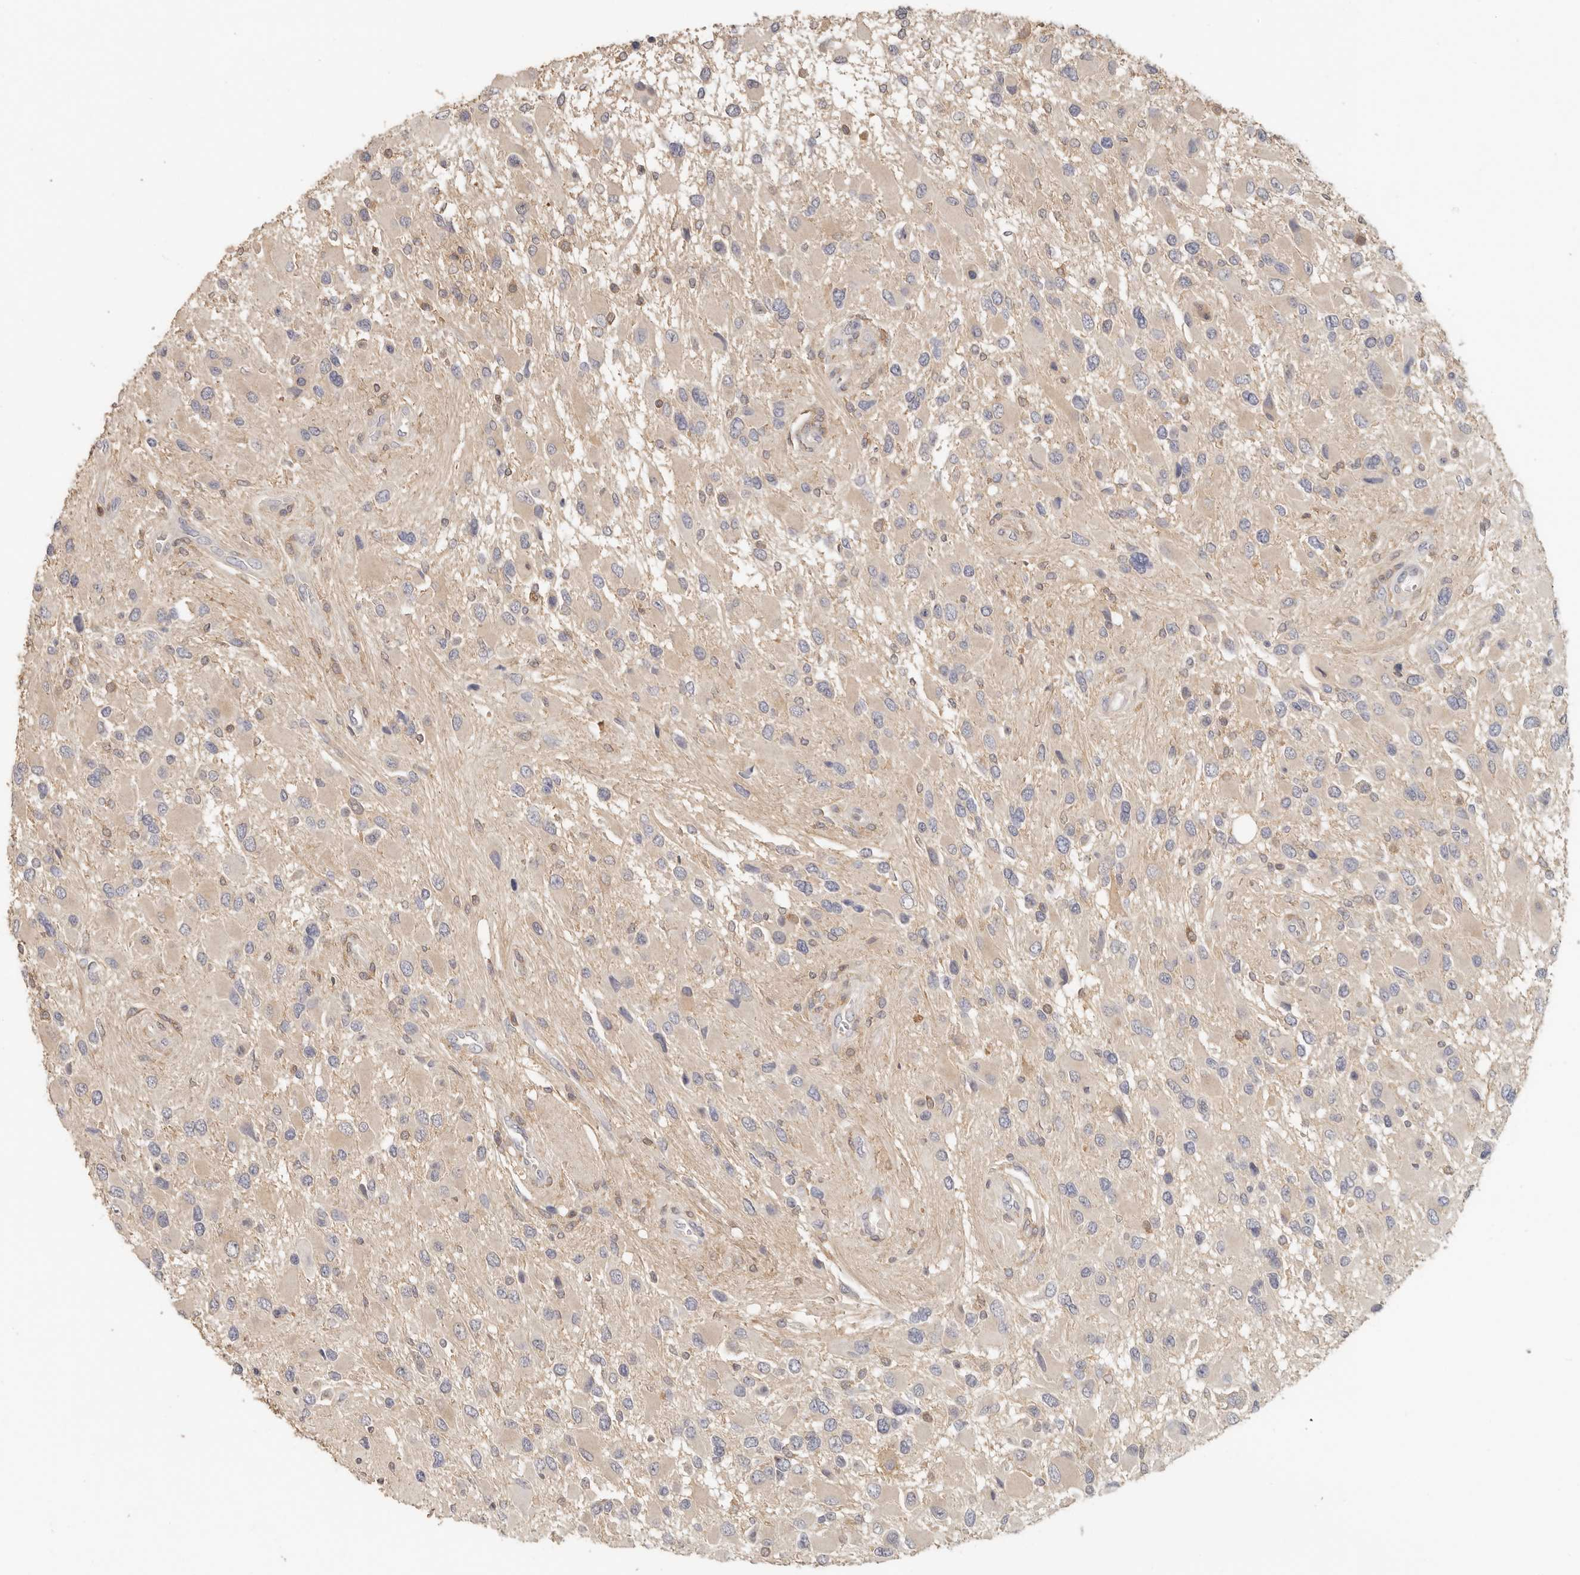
{"staining": {"intensity": "negative", "quantity": "none", "location": "none"}, "tissue": "glioma", "cell_type": "Tumor cells", "image_type": "cancer", "snomed": [{"axis": "morphology", "description": "Glioma, malignant, High grade"}, {"axis": "topography", "description": "Brain"}], "caption": "IHC of malignant glioma (high-grade) shows no expression in tumor cells.", "gene": "CSK", "patient": {"sex": "male", "age": 53}}